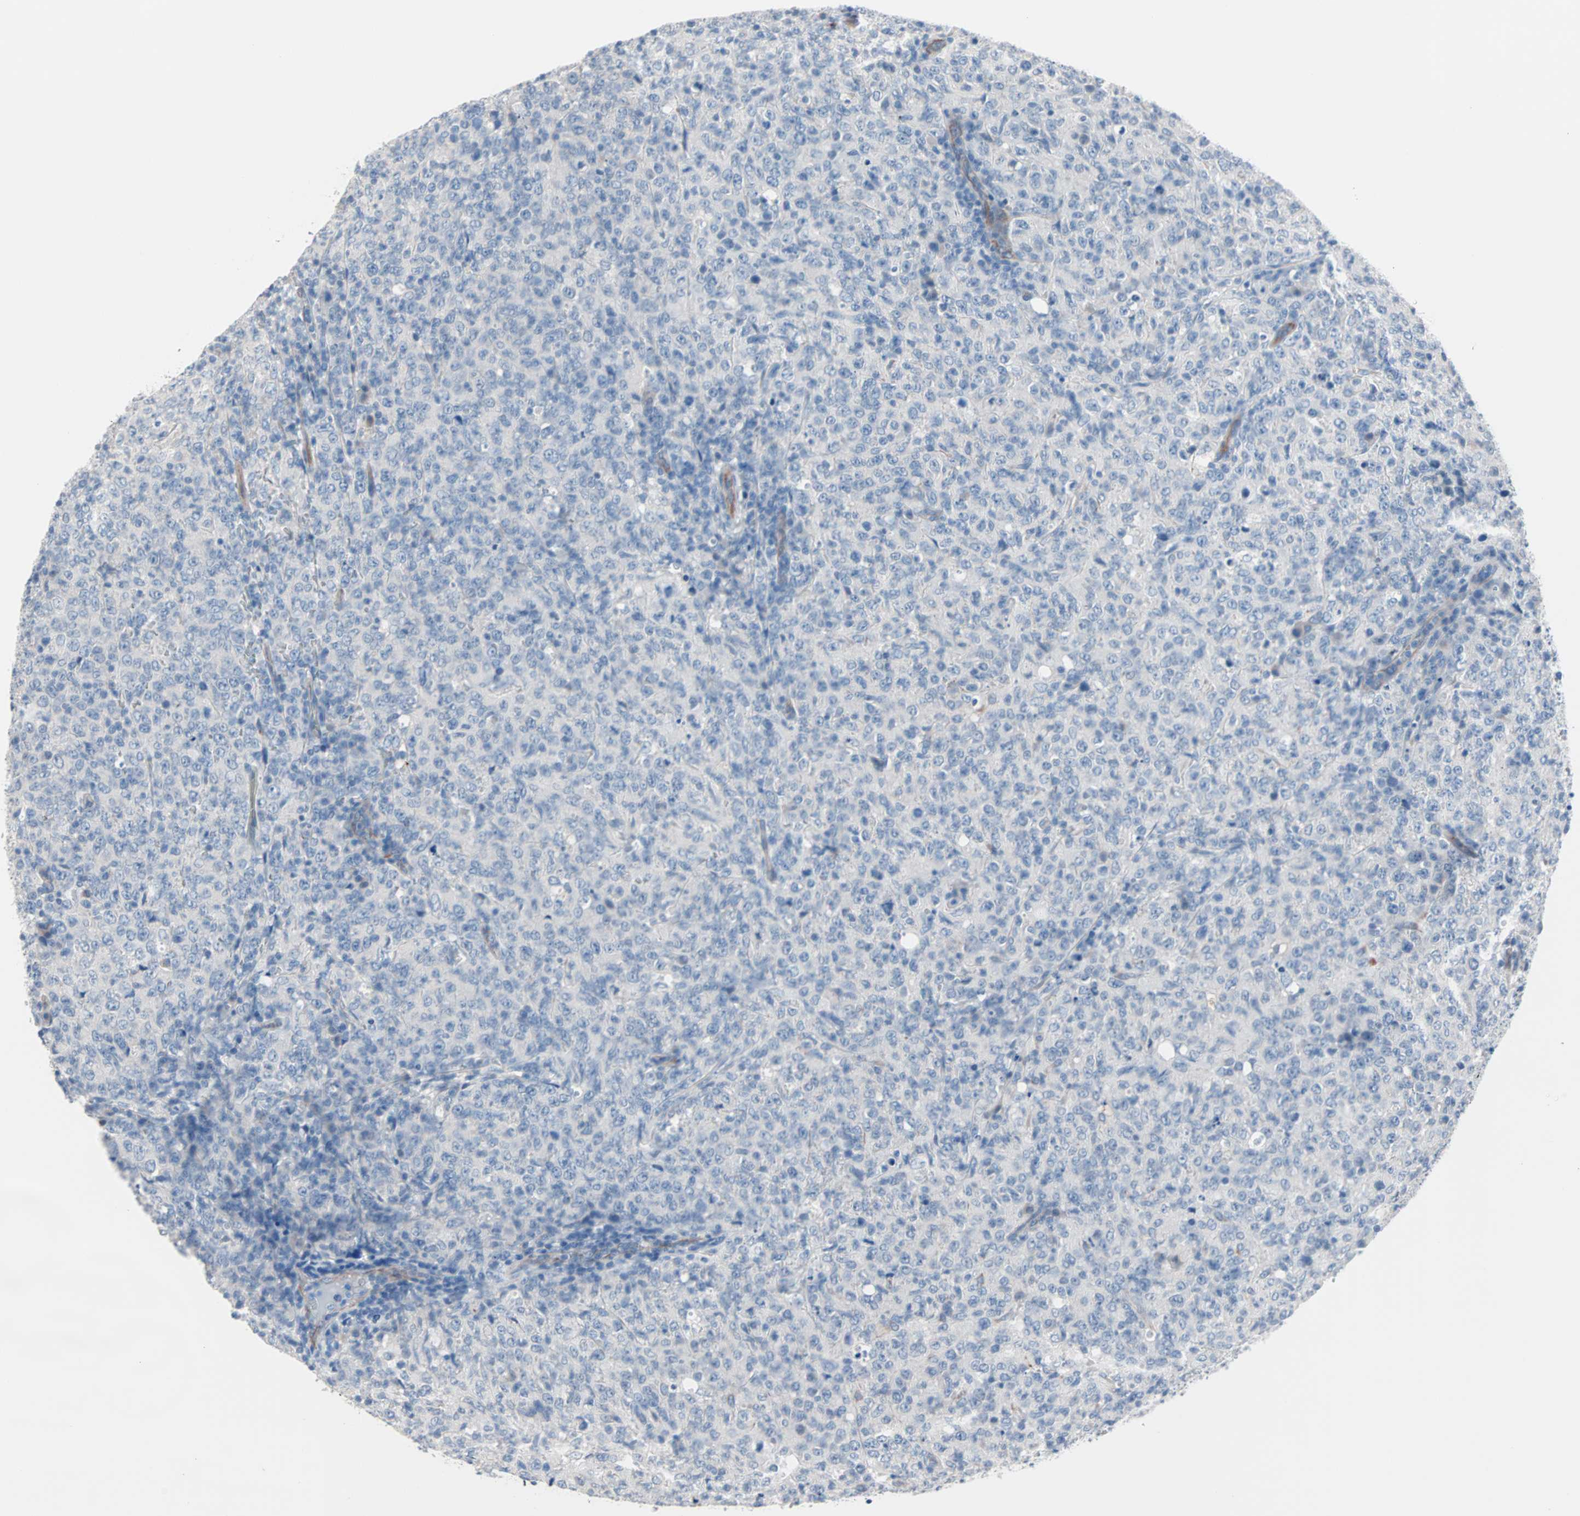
{"staining": {"intensity": "negative", "quantity": "none", "location": "none"}, "tissue": "lymphoma", "cell_type": "Tumor cells", "image_type": "cancer", "snomed": [{"axis": "morphology", "description": "Malignant lymphoma, non-Hodgkin's type, High grade"}, {"axis": "topography", "description": "Tonsil"}], "caption": "A micrograph of lymphoma stained for a protein shows no brown staining in tumor cells.", "gene": "ULBP1", "patient": {"sex": "female", "age": 36}}